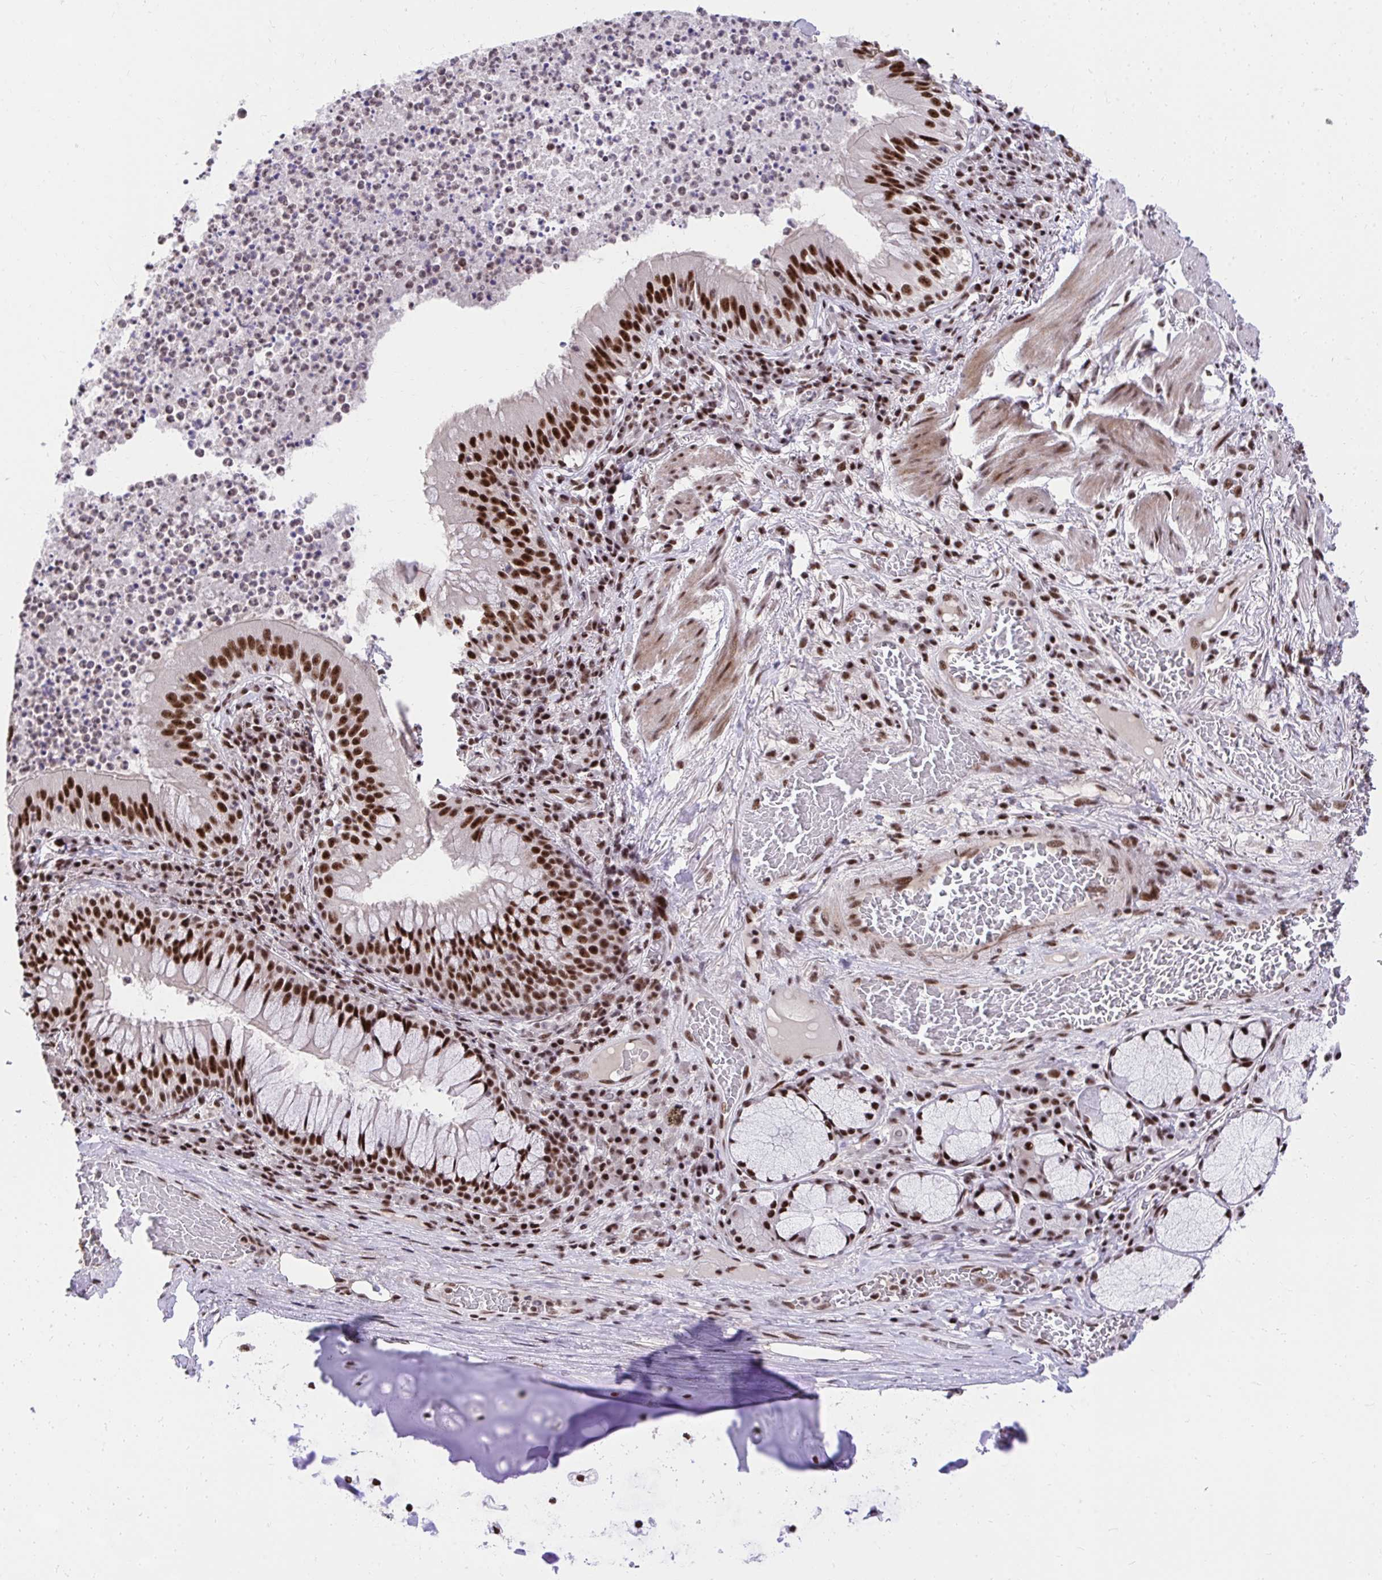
{"staining": {"intensity": "strong", "quantity": ">75%", "location": "nuclear"}, "tissue": "bronchus", "cell_type": "Respiratory epithelial cells", "image_type": "normal", "snomed": [{"axis": "morphology", "description": "Normal tissue, NOS"}, {"axis": "topography", "description": "Lymph node"}, {"axis": "topography", "description": "Bronchus"}], "caption": "This photomicrograph displays benign bronchus stained with immunohistochemistry (IHC) to label a protein in brown. The nuclear of respiratory epithelial cells show strong positivity for the protein. Nuclei are counter-stained blue.", "gene": "SYNE4", "patient": {"sex": "male", "age": 56}}